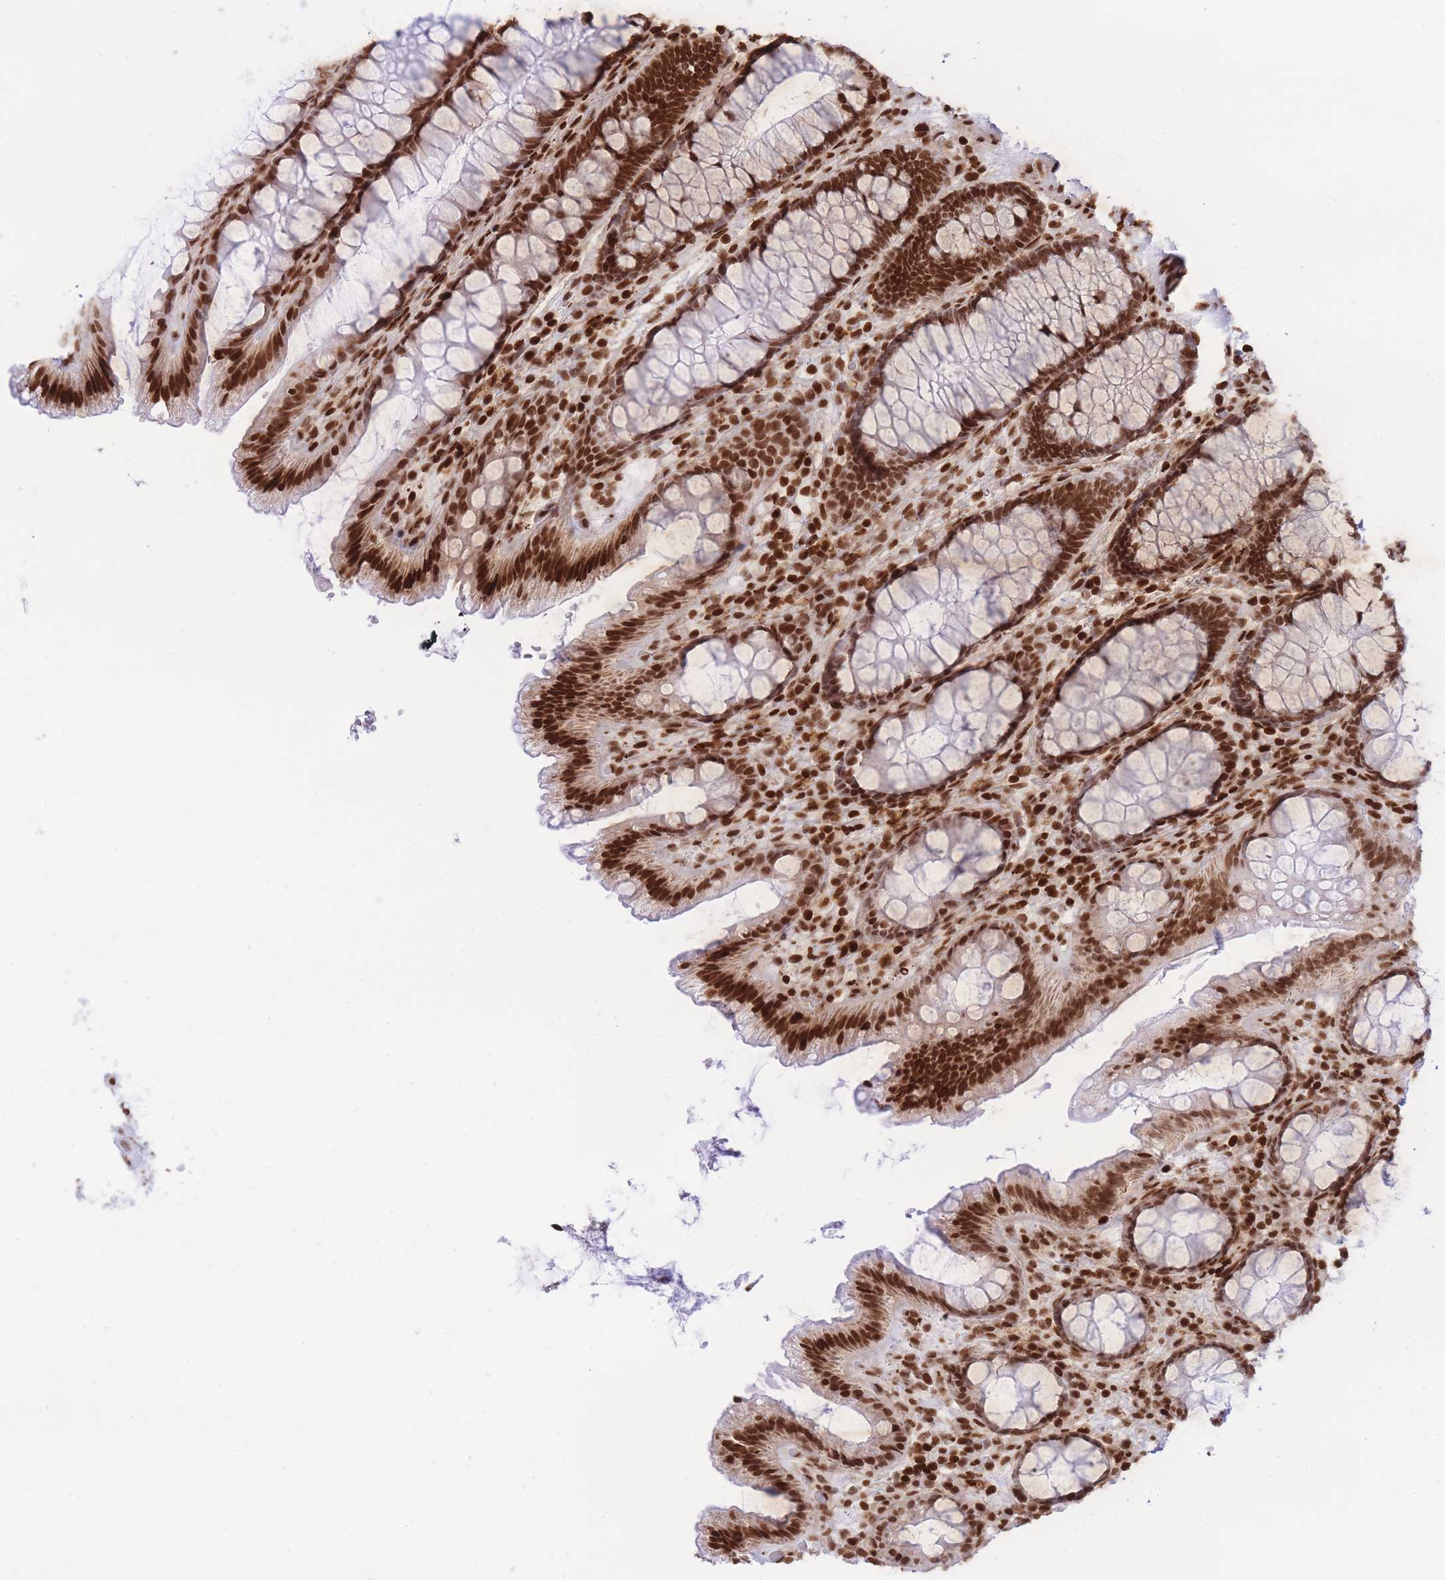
{"staining": {"intensity": "strong", "quantity": ">75%", "location": "nuclear"}, "tissue": "colon", "cell_type": "Glandular cells", "image_type": "normal", "snomed": [{"axis": "morphology", "description": "Normal tissue, NOS"}, {"axis": "topography", "description": "Colon"}], "caption": "Strong nuclear expression for a protein is appreciated in approximately >75% of glandular cells of unremarkable colon using immunohistochemistry.", "gene": "H2BC10", "patient": {"sex": "male", "age": 46}}